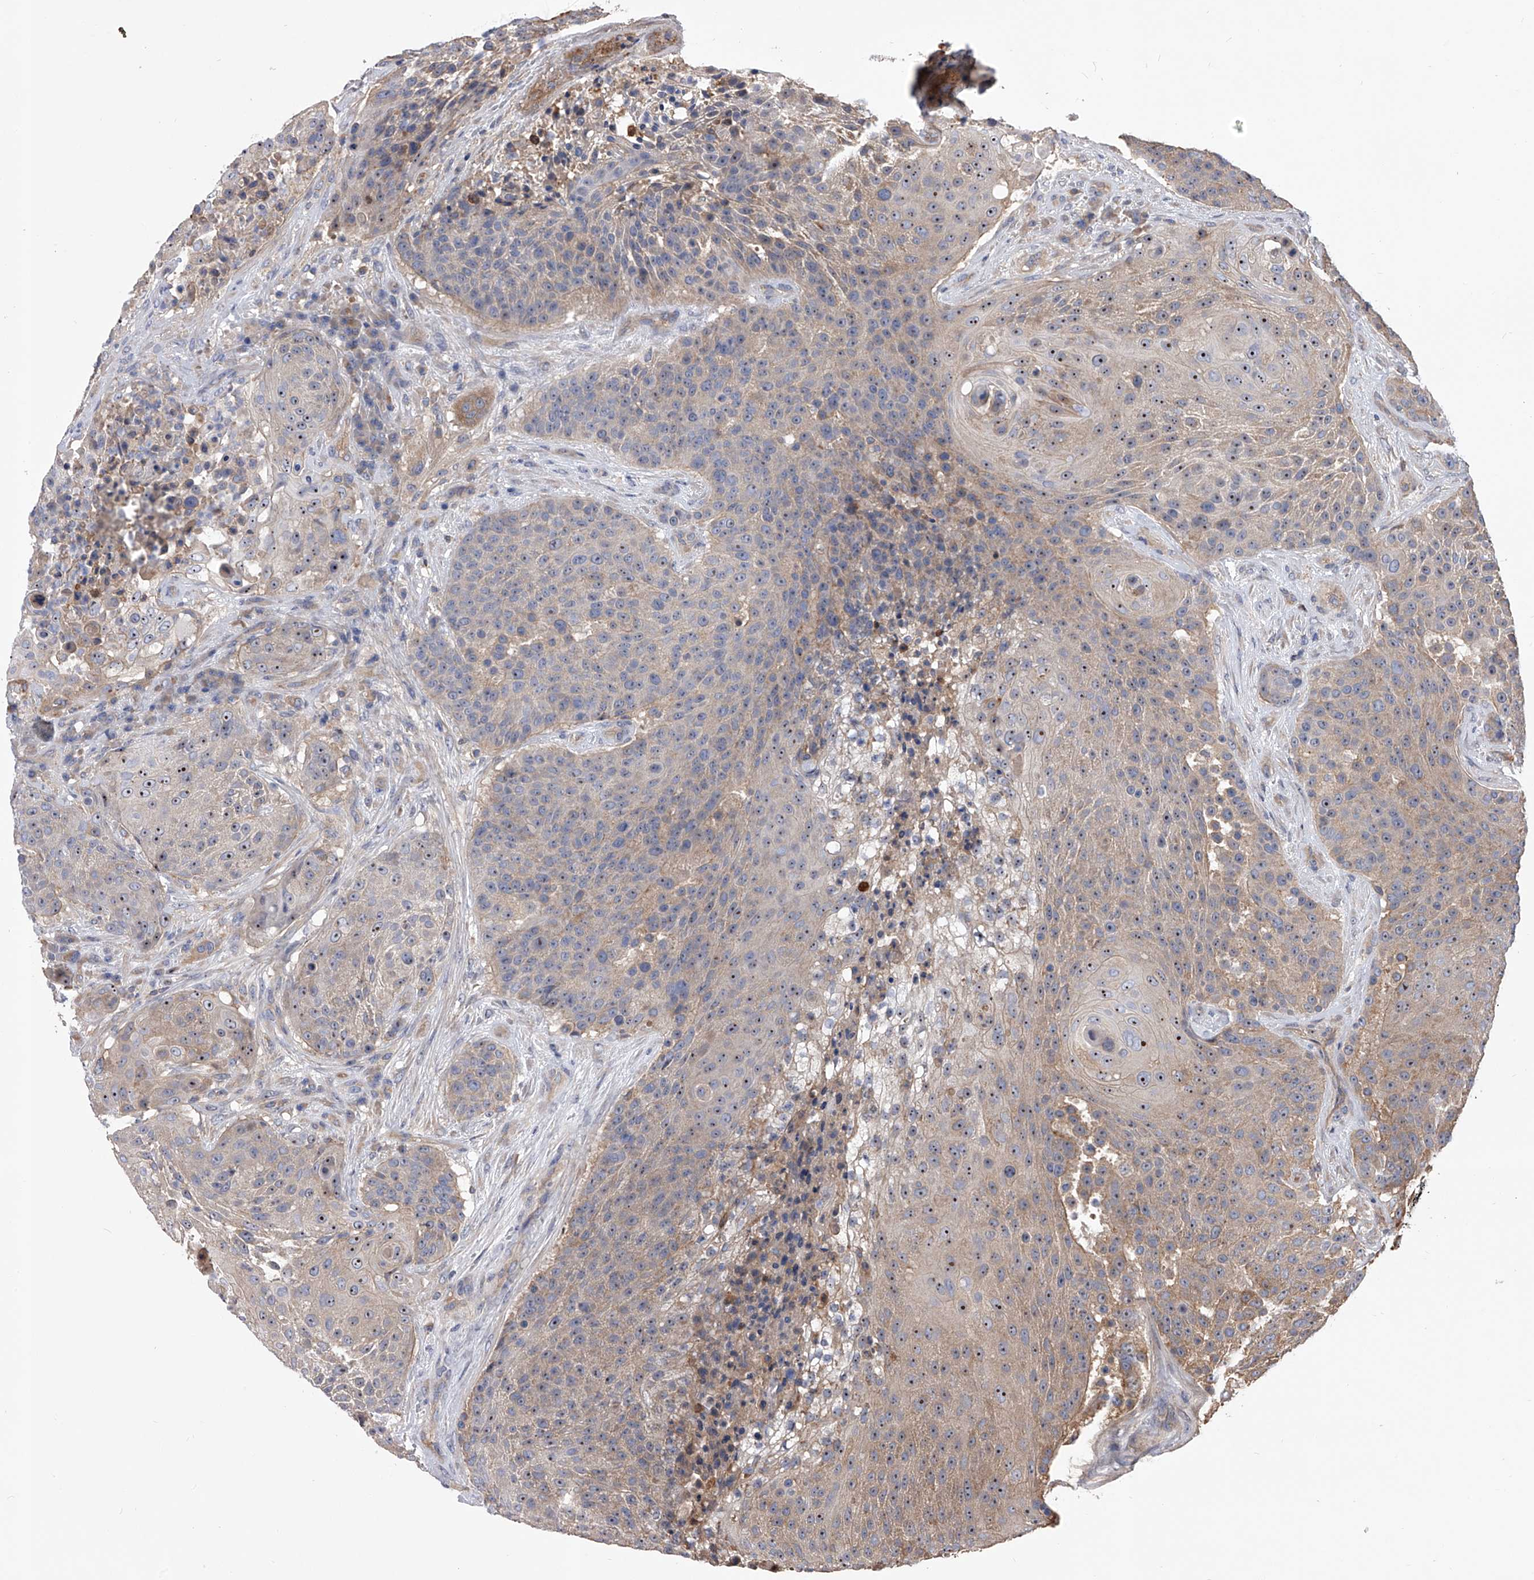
{"staining": {"intensity": "moderate", "quantity": ">75%", "location": "cytoplasmic/membranous,nuclear"}, "tissue": "urothelial cancer", "cell_type": "Tumor cells", "image_type": "cancer", "snomed": [{"axis": "morphology", "description": "Urothelial carcinoma, High grade"}, {"axis": "topography", "description": "Urinary bladder"}], "caption": "Protein staining of urothelial cancer tissue demonstrates moderate cytoplasmic/membranous and nuclear positivity in about >75% of tumor cells. (brown staining indicates protein expression, while blue staining denotes nuclei).", "gene": "CUL7", "patient": {"sex": "female", "age": 63}}